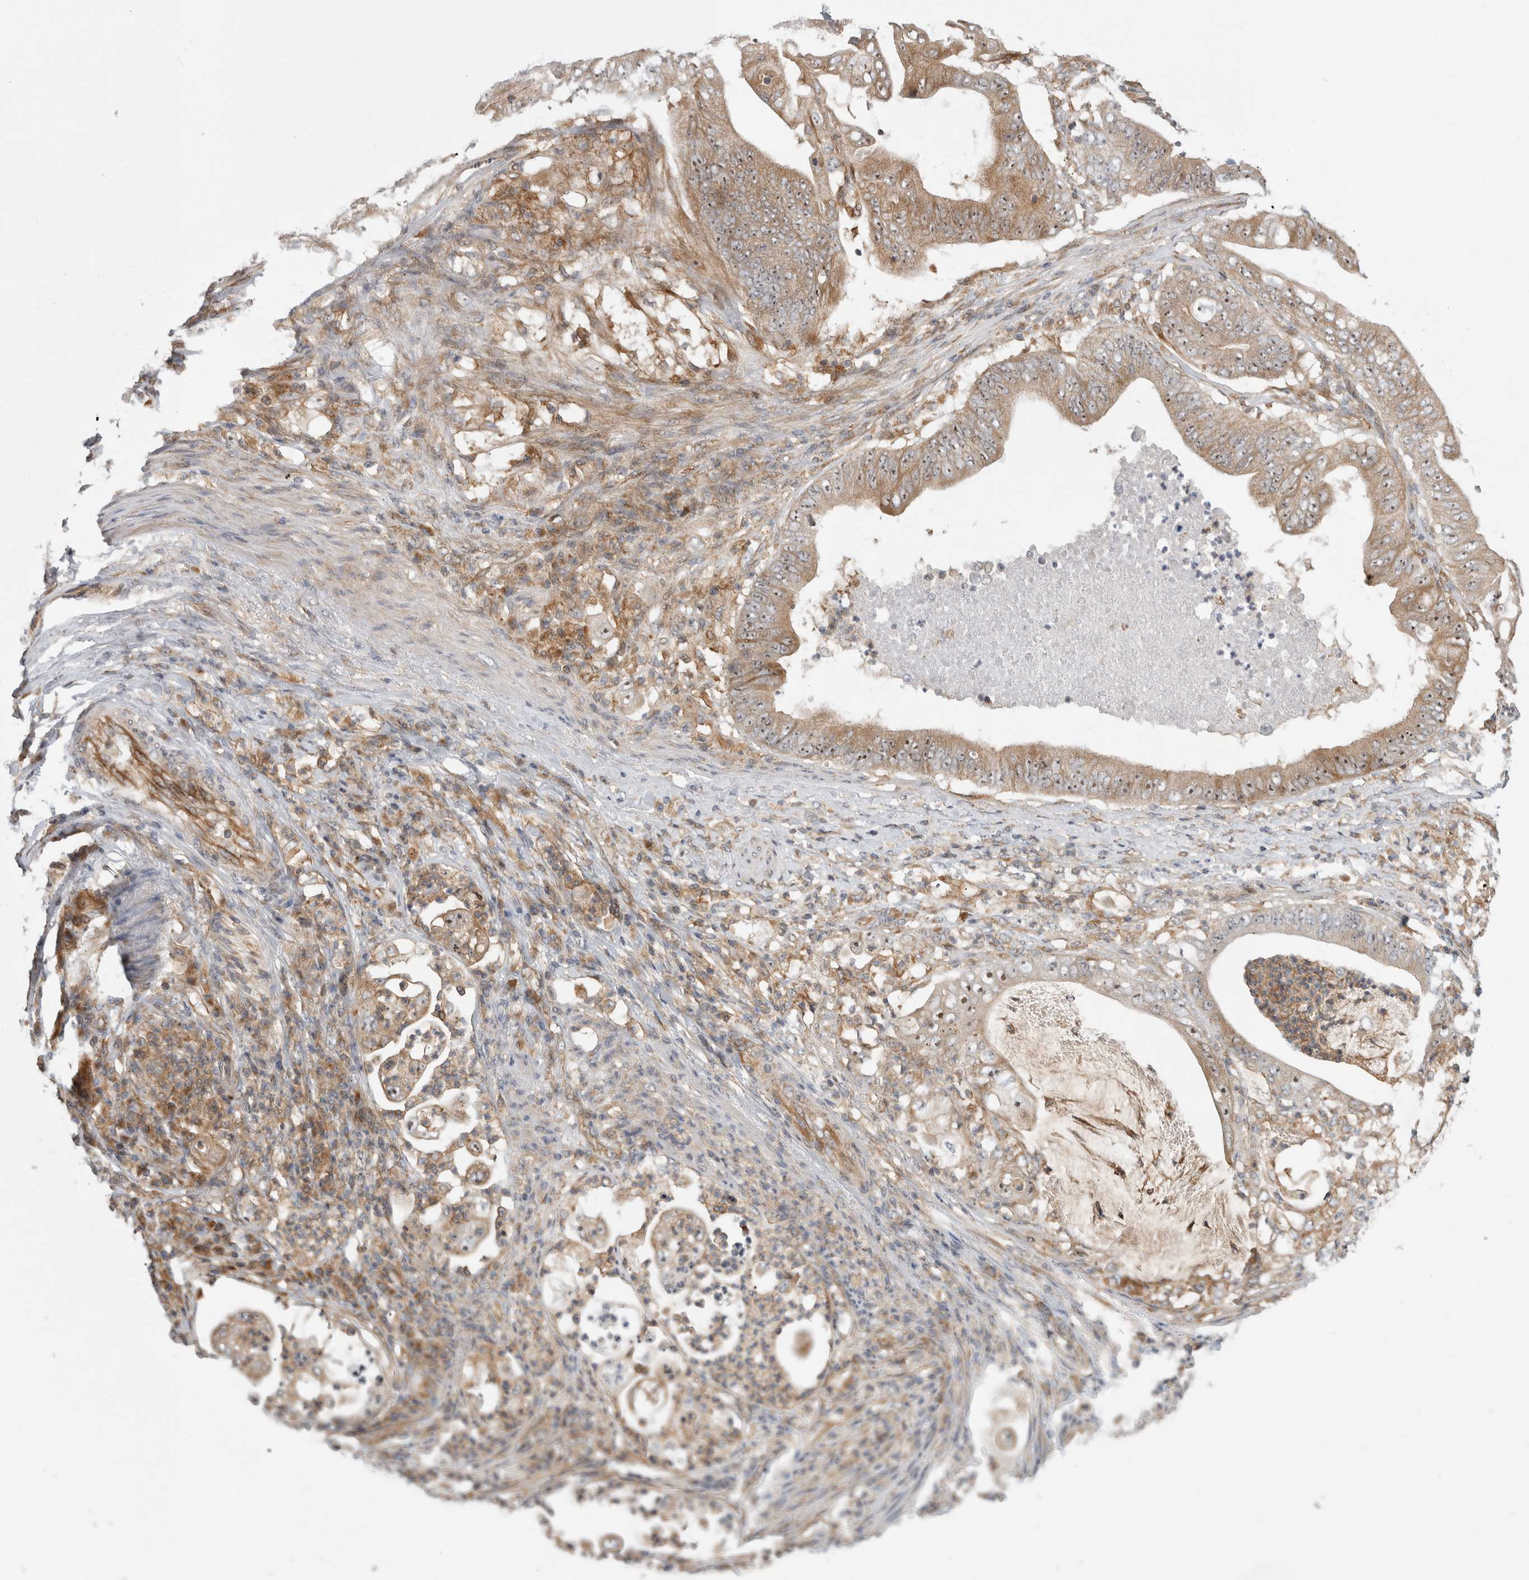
{"staining": {"intensity": "moderate", "quantity": ">75%", "location": "cytoplasmic/membranous,nuclear"}, "tissue": "stomach cancer", "cell_type": "Tumor cells", "image_type": "cancer", "snomed": [{"axis": "morphology", "description": "Adenocarcinoma, NOS"}, {"axis": "topography", "description": "Stomach"}], "caption": "IHC of stomach adenocarcinoma shows medium levels of moderate cytoplasmic/membranous and nuclear staining in about >75% of tumor cells.", "gene": "WASF2", "patient": {"sex": "female", "age": 73}}